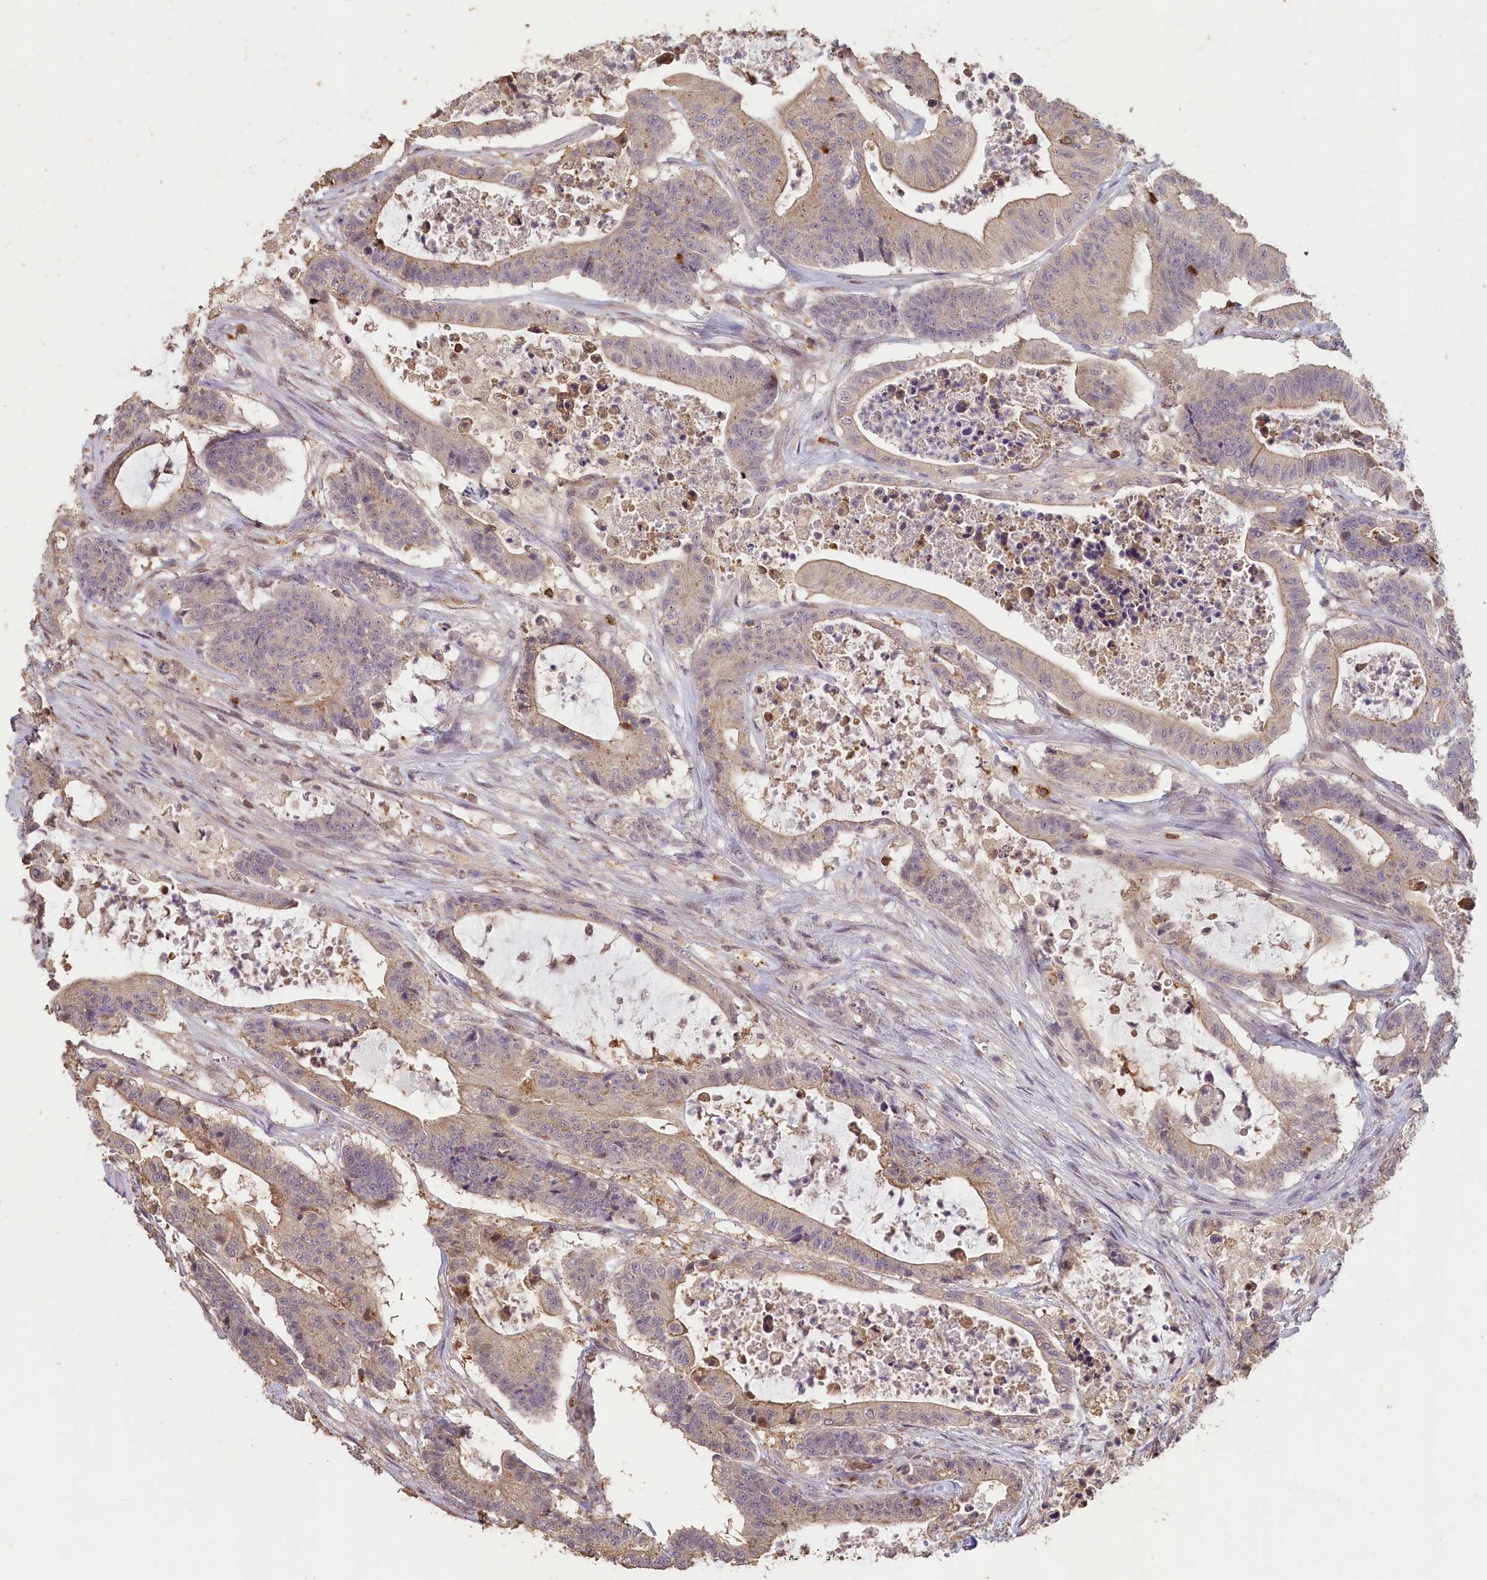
{"staining": {"intensity": "weak", "quantity": "25%-75%", "location": "cytoplasmic/membranous"}, "tissue": "colorectal cancer", "cell_type": "Tumor cells", "image_type": "cancer", "snomed": [{"axis": "morphology", "description": "Adenocarcinoma, NOS"}, {"axis": "topography", "description": "Colon"}], "caption": "A photomicrograph showing weak cytoplasmic/membranous staining in approximately 25%-75% of tumor cells in colorectal cancer (adenocarcinoma), as visualized by brown immunohistochemical staining.", "gene": "MADD", "patient": {"sex": "female", "age": 84}}